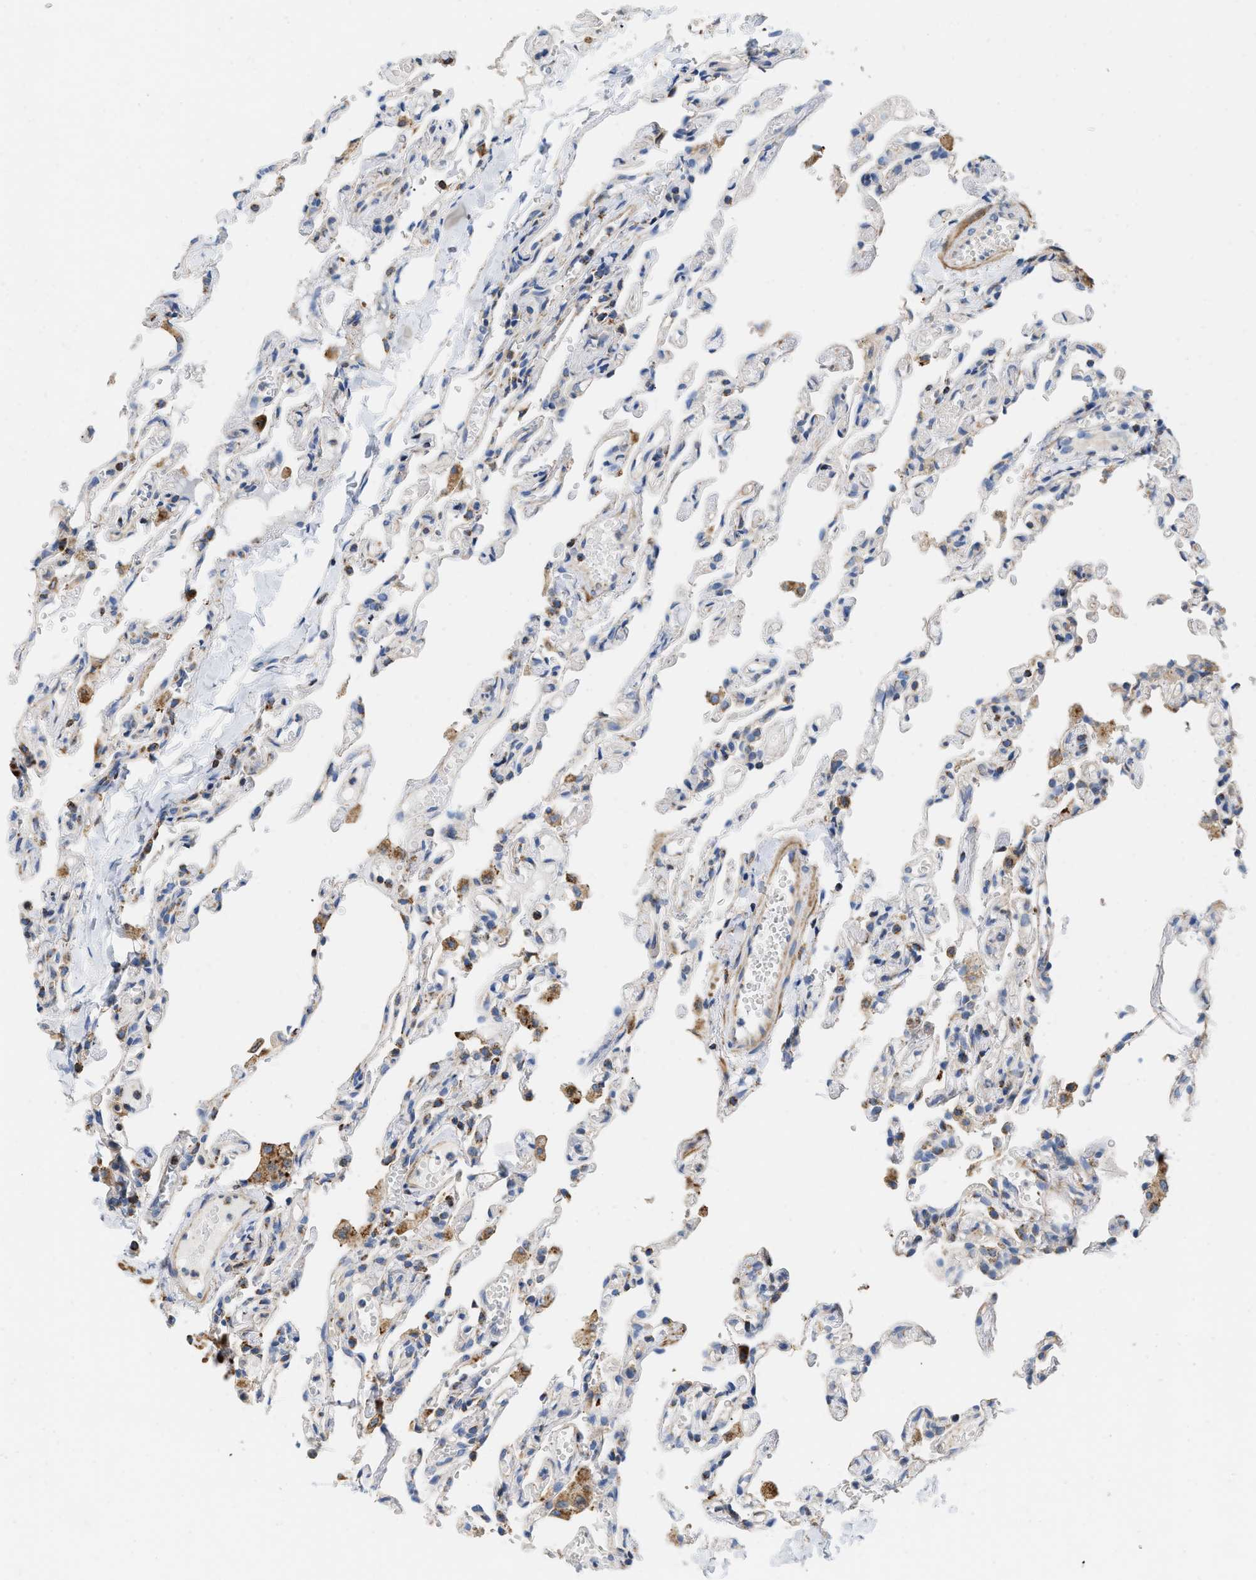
{"staining": {"intensity": "strong", "quantity": "25%-75%", "location": "cytoplasmic/membranous"}, "tissue": "lung", "cell_type": "Alveolar cells", "image_type": "normal", "snomed": [{"axis": "morphology", "description": "Normal tissue, NOS"}, {"axis": "topography", "description": "Lung"}], "caption": "Protein analysis of unremarkable lung displays strong cytoplasmic/membranous staining in about 25%-75% of alveolar cells.", "gene": "GRB10", "patient": {"sex": "male", "age": 21}}